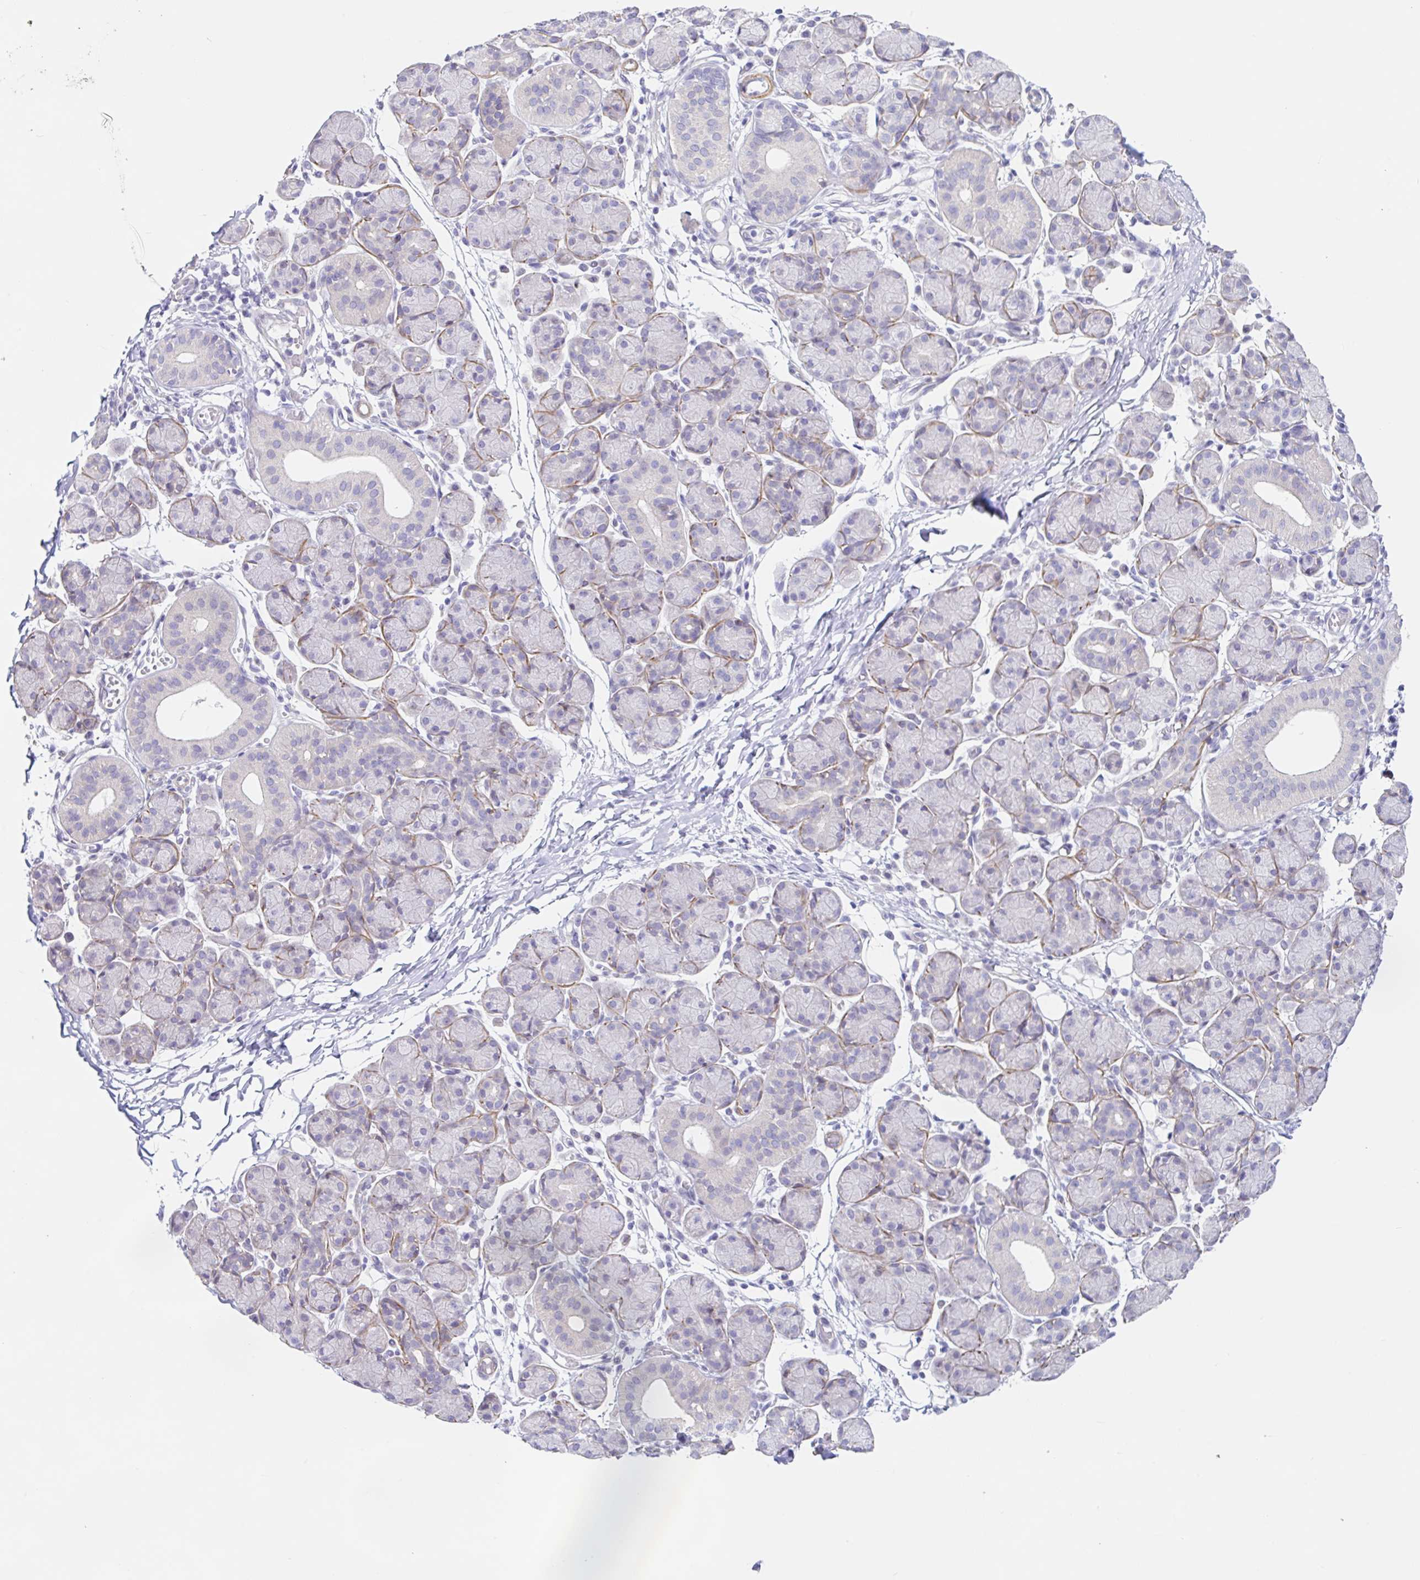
{"staining": {"intensity": "negative", "quantity": "none", "location": "none"}, "tissue": "salivary gland", "cell_type": "Glandular cells", "image_type": "normal", "snomed": [{"axis": "morphology", "description": "Normal tissue, NOS"}, {"axis": "morphology", "description": "Inflammation, NOS"}, {"axis": "topography", "description": "Lymph node"}, {"axis": "topography", "description": "Salivary gland"}], "caption": "Immunohistochemical staining of unremarkable salivary gland shows no significant expression in glandular cells.", "gene": "DCAF17", "patient": {"sex": "male", "age": 3}}